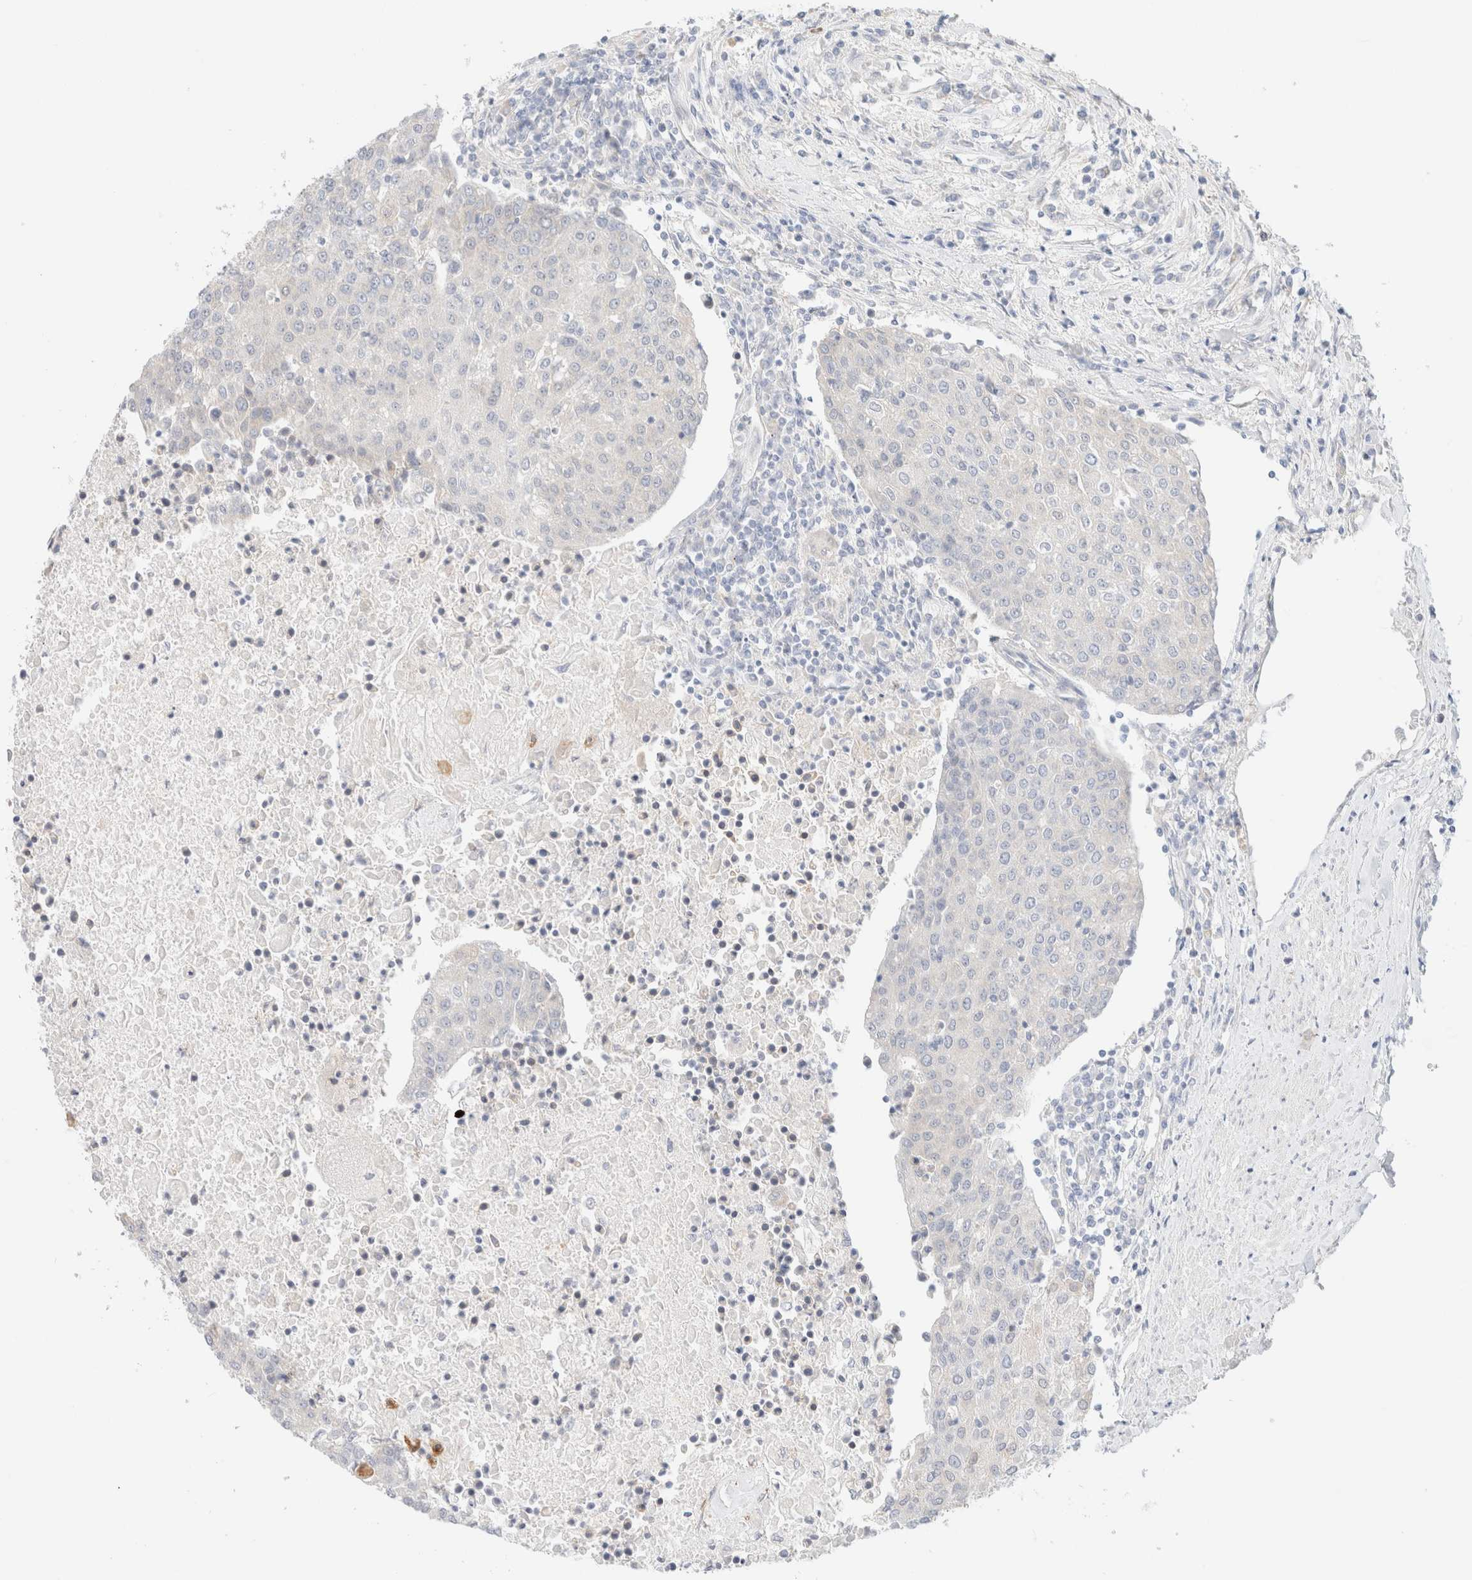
{"staining": {"intensity": "negative", "quantity": "none", "location": "none"}, "tissue": "urothelial cancer", "cell_type": "Tumor cells", "image_type": "cancer", "snomed": [{"axis": "morphology", "description": "Urothelial carcinoma, High grade"}, {"axis": "topography", "description": "Urinary bladder"}], "caption": "Image shows no protein expression in tumor cells of high-grade urothelial carcinoma tissue. (Stains: DAB (3,3'-diaminobenzidine) immunohistochemistry with hematoxylin counter stain, Microscopy: brightfield microscopy at high magnification).", "gene": "UNC13B", "patient": {"sex": "female", "age": 85}}